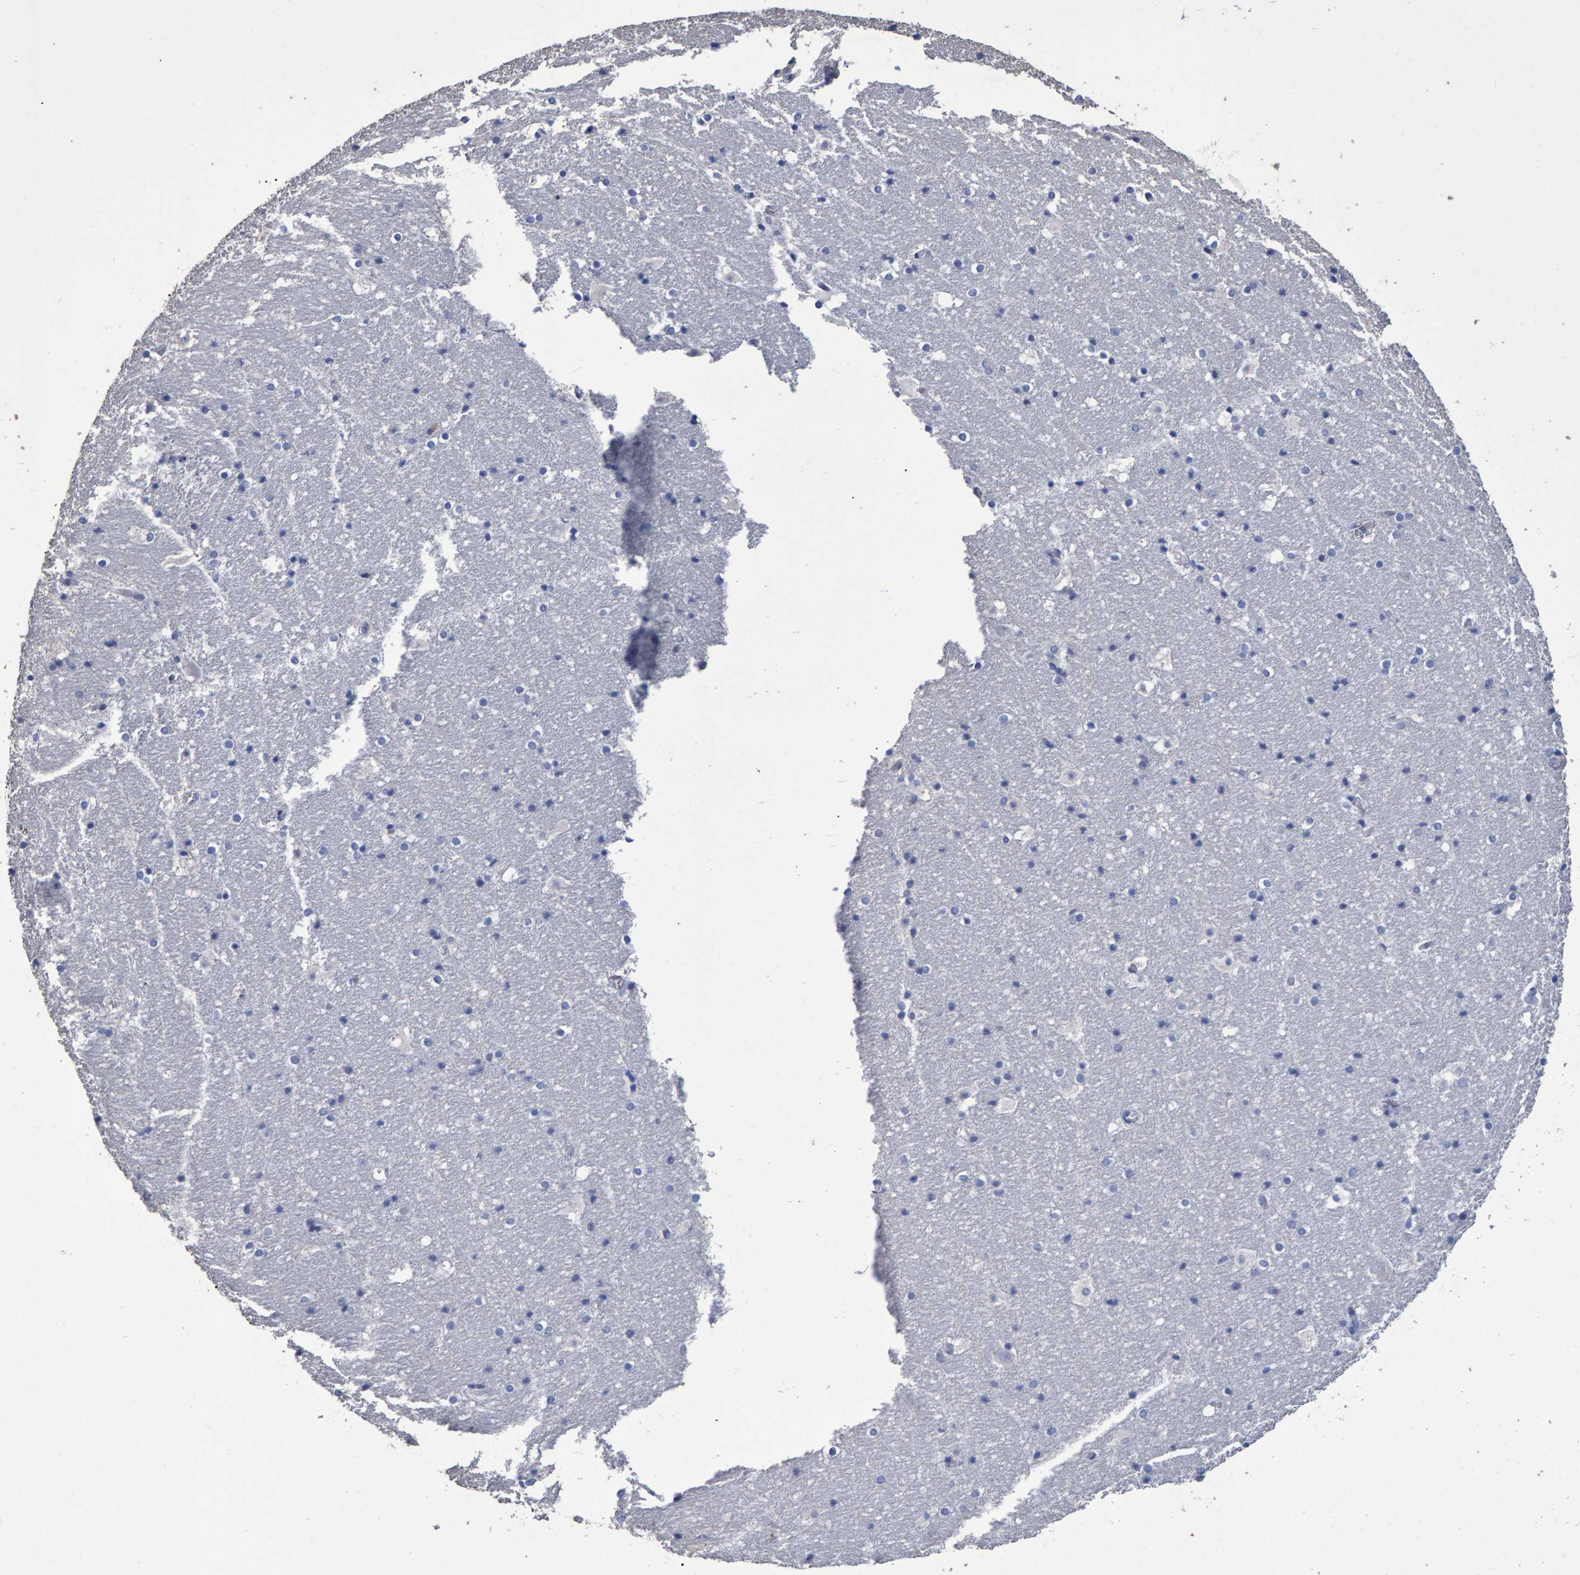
{"staining": {"intensity": "negative", "quantity": "none", "location": "none"}, "tissue": "hippocampus", "cell_type": "Glial cells", "image_type": "normal", "snomed": [{"axis": "morphology", "description": "Normal tissue, NOS"}, {"axis": "topography", "description": "Hippocampus"}], "caption": "Immunohistochemistry (IHC) of unremarkable hippocampus exhibits no staining in glial cells.", "gene": "HEMGN", "patient": {"sex": "male", "age": 45}}